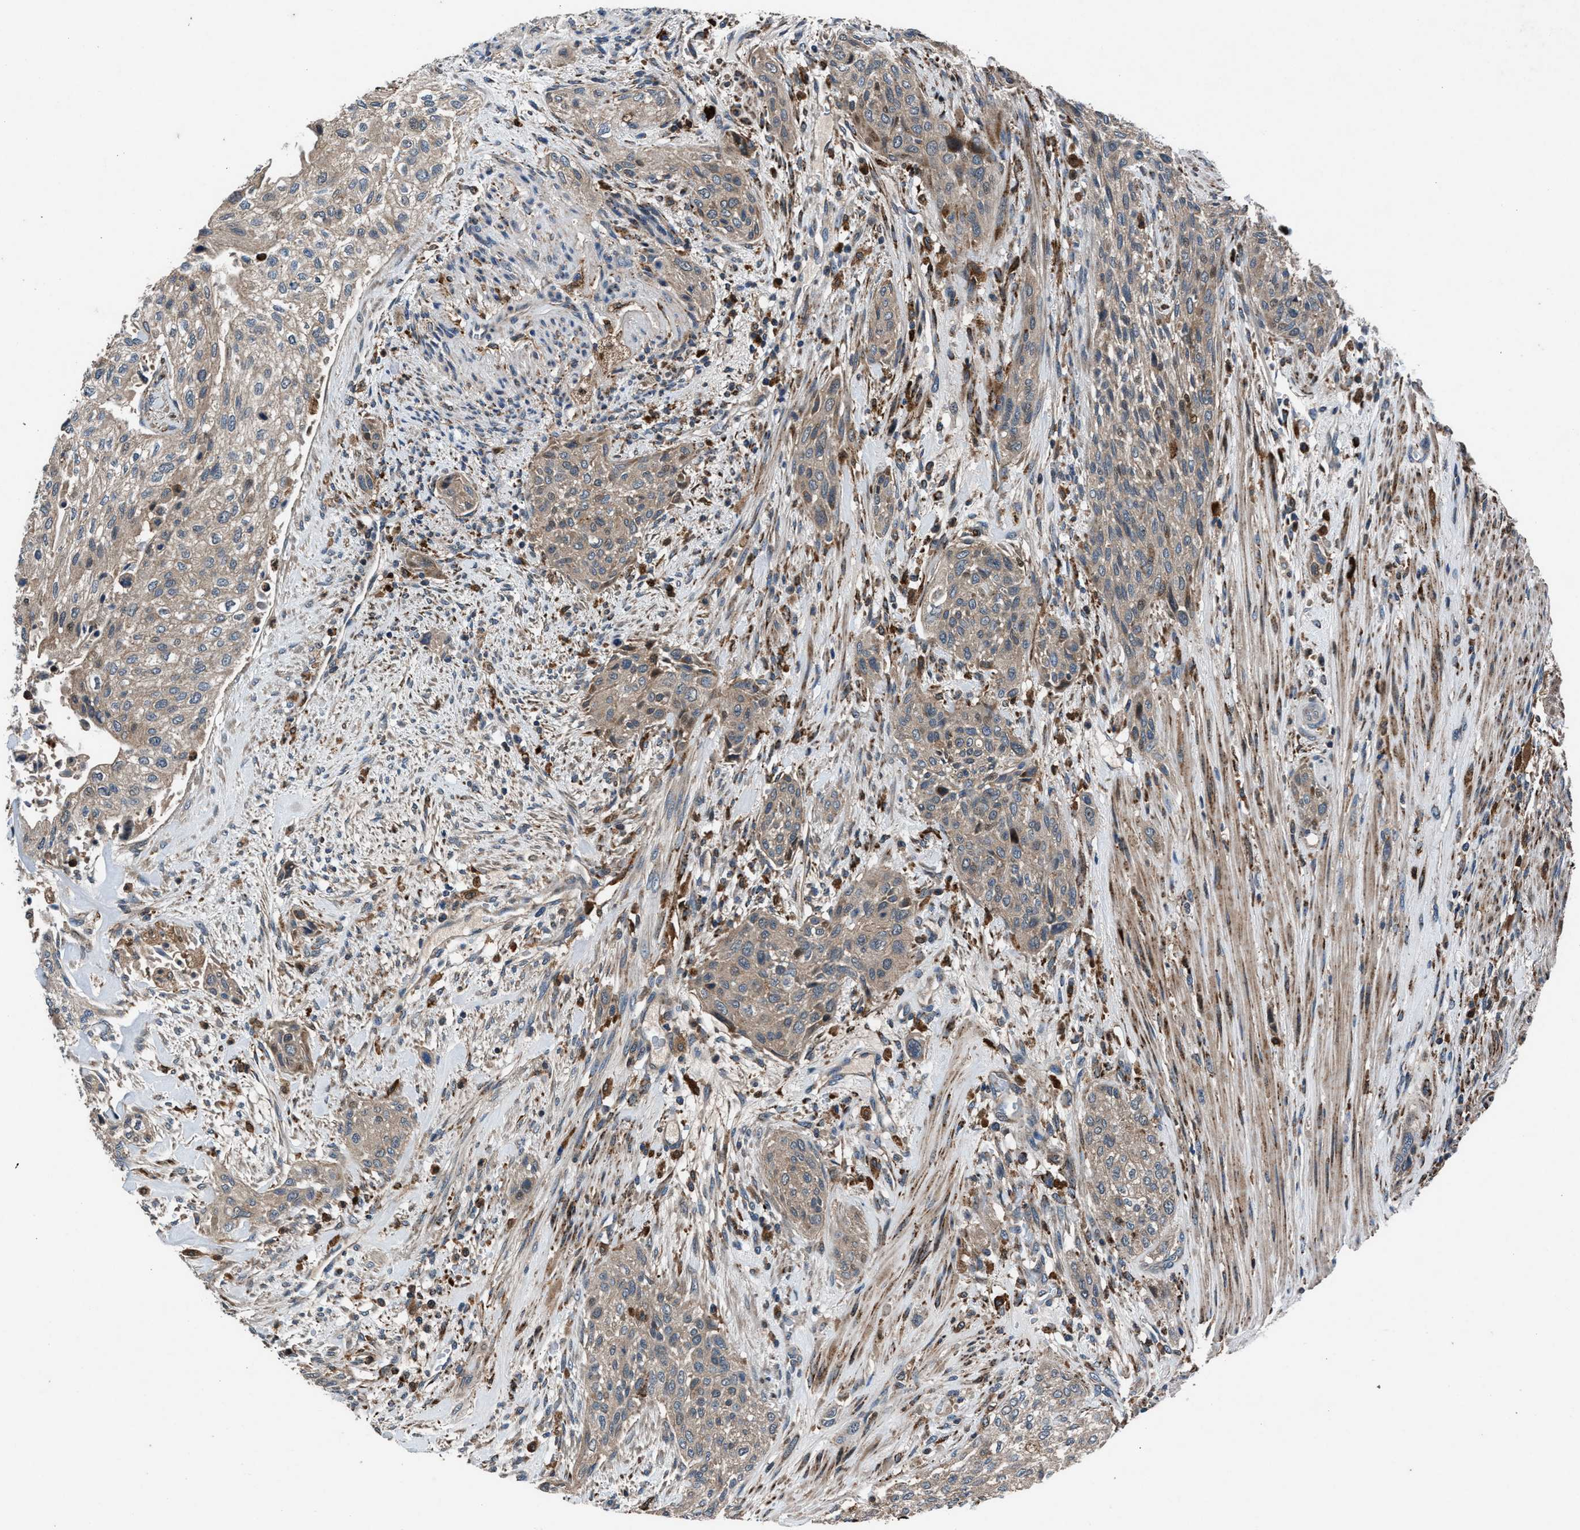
{"staining": {"intensity": "weak", "quantity": ">75%", "location": "cytoplasmic/membranous"}, "tissue": "urothelial cancer", "cell_type": "Tumor cells", "image_type": "cancer", "snomed": [{"axis": "morphology", "description": "Urothelial carcinoma, Low grade"}, {"axis": "morphology", "description": "Urothelial carcinoma, High grade"}, {"axis": "topography", "description": "Urinary bladder"}], "caption": "IHC image of human urothelial carcinoma (high-grade) stained for a protein (brown), which shows low levels of weak cytoplasmic/membranous positivity in about >75% of tumor cells.", "gene": "FAM221A", "patient": {"sex": "male", "age": 35}}